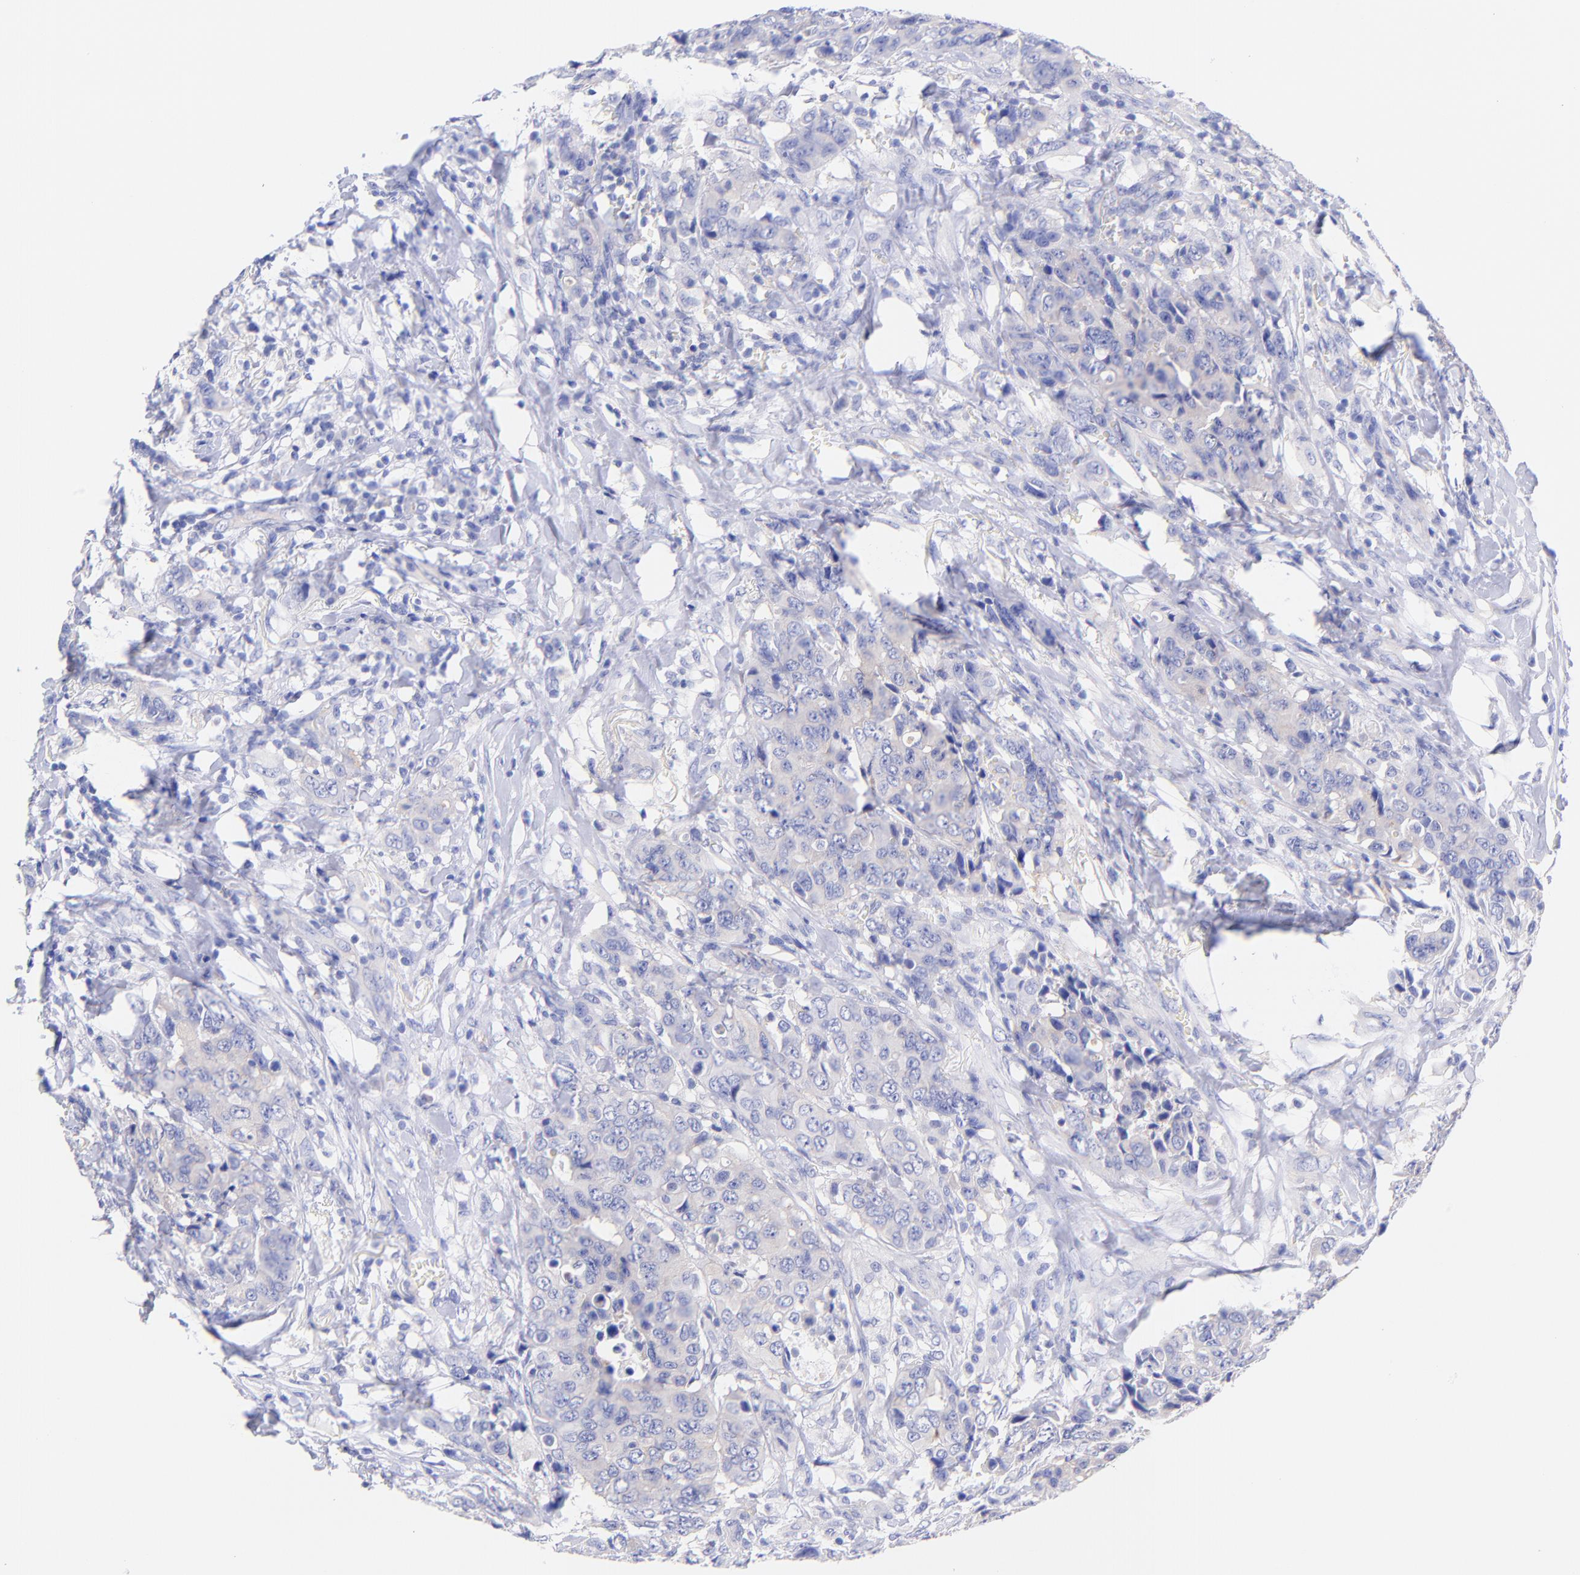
{"staining": {"intensity": "moderate", "quantity": "25%-75%", "location": "cytoplasmic/membranous"}, "tissue": "breast cancer", "cell_type": "Tumor cells", "image_type": "cancer", "snomed": [{"axis": "morphology", "description": "Duct carcinoma"}, {"axis": "topography", "description": "Breast"}], "caption": "Breast cancer tissue displays moderate cytoplasmic/membranous staining in approximately 25%-75% of tumor cells, visualized by immunohistochemistry.", "gene": "GPHN", "patient": {"sex": "female", "age": 54}}